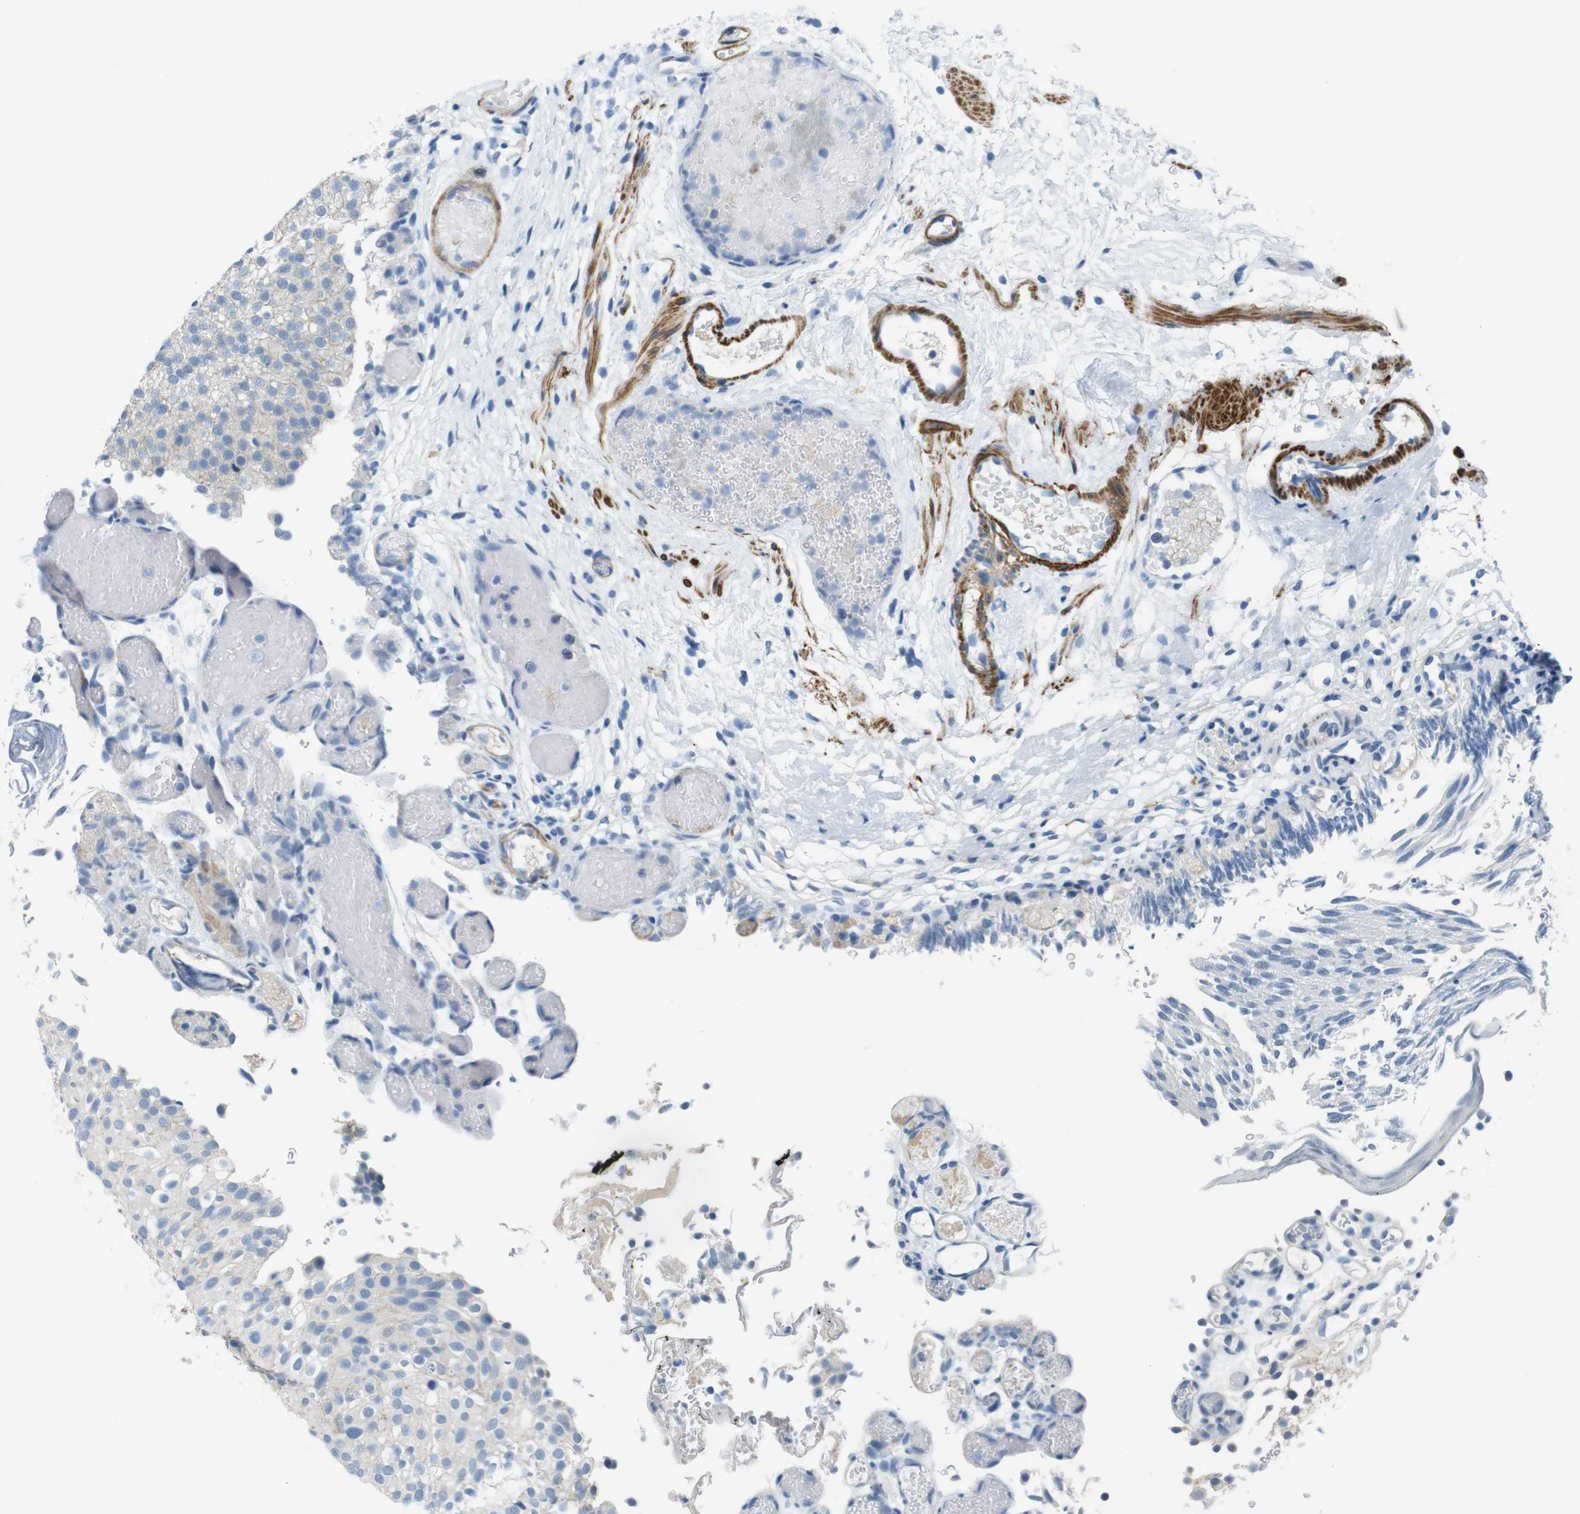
{"staining": {"intensity": "negative", "quantity": "none", "location": "none"}, "tissue": "urothelial cancer", "cell_type": "Tumor cells", "image_type": "cancer", "snomed": [{"axis": "morphology", "description": "Urothelial carcinoma, Low grade"}, {"axis": "topography", "description": "Urinary bladder"}], "caption": "The image reveals no significant positivity in tumor cells of urothelial cancer.", "gene": "HRH2", "patient": {"sex": "male", "age": 78}}